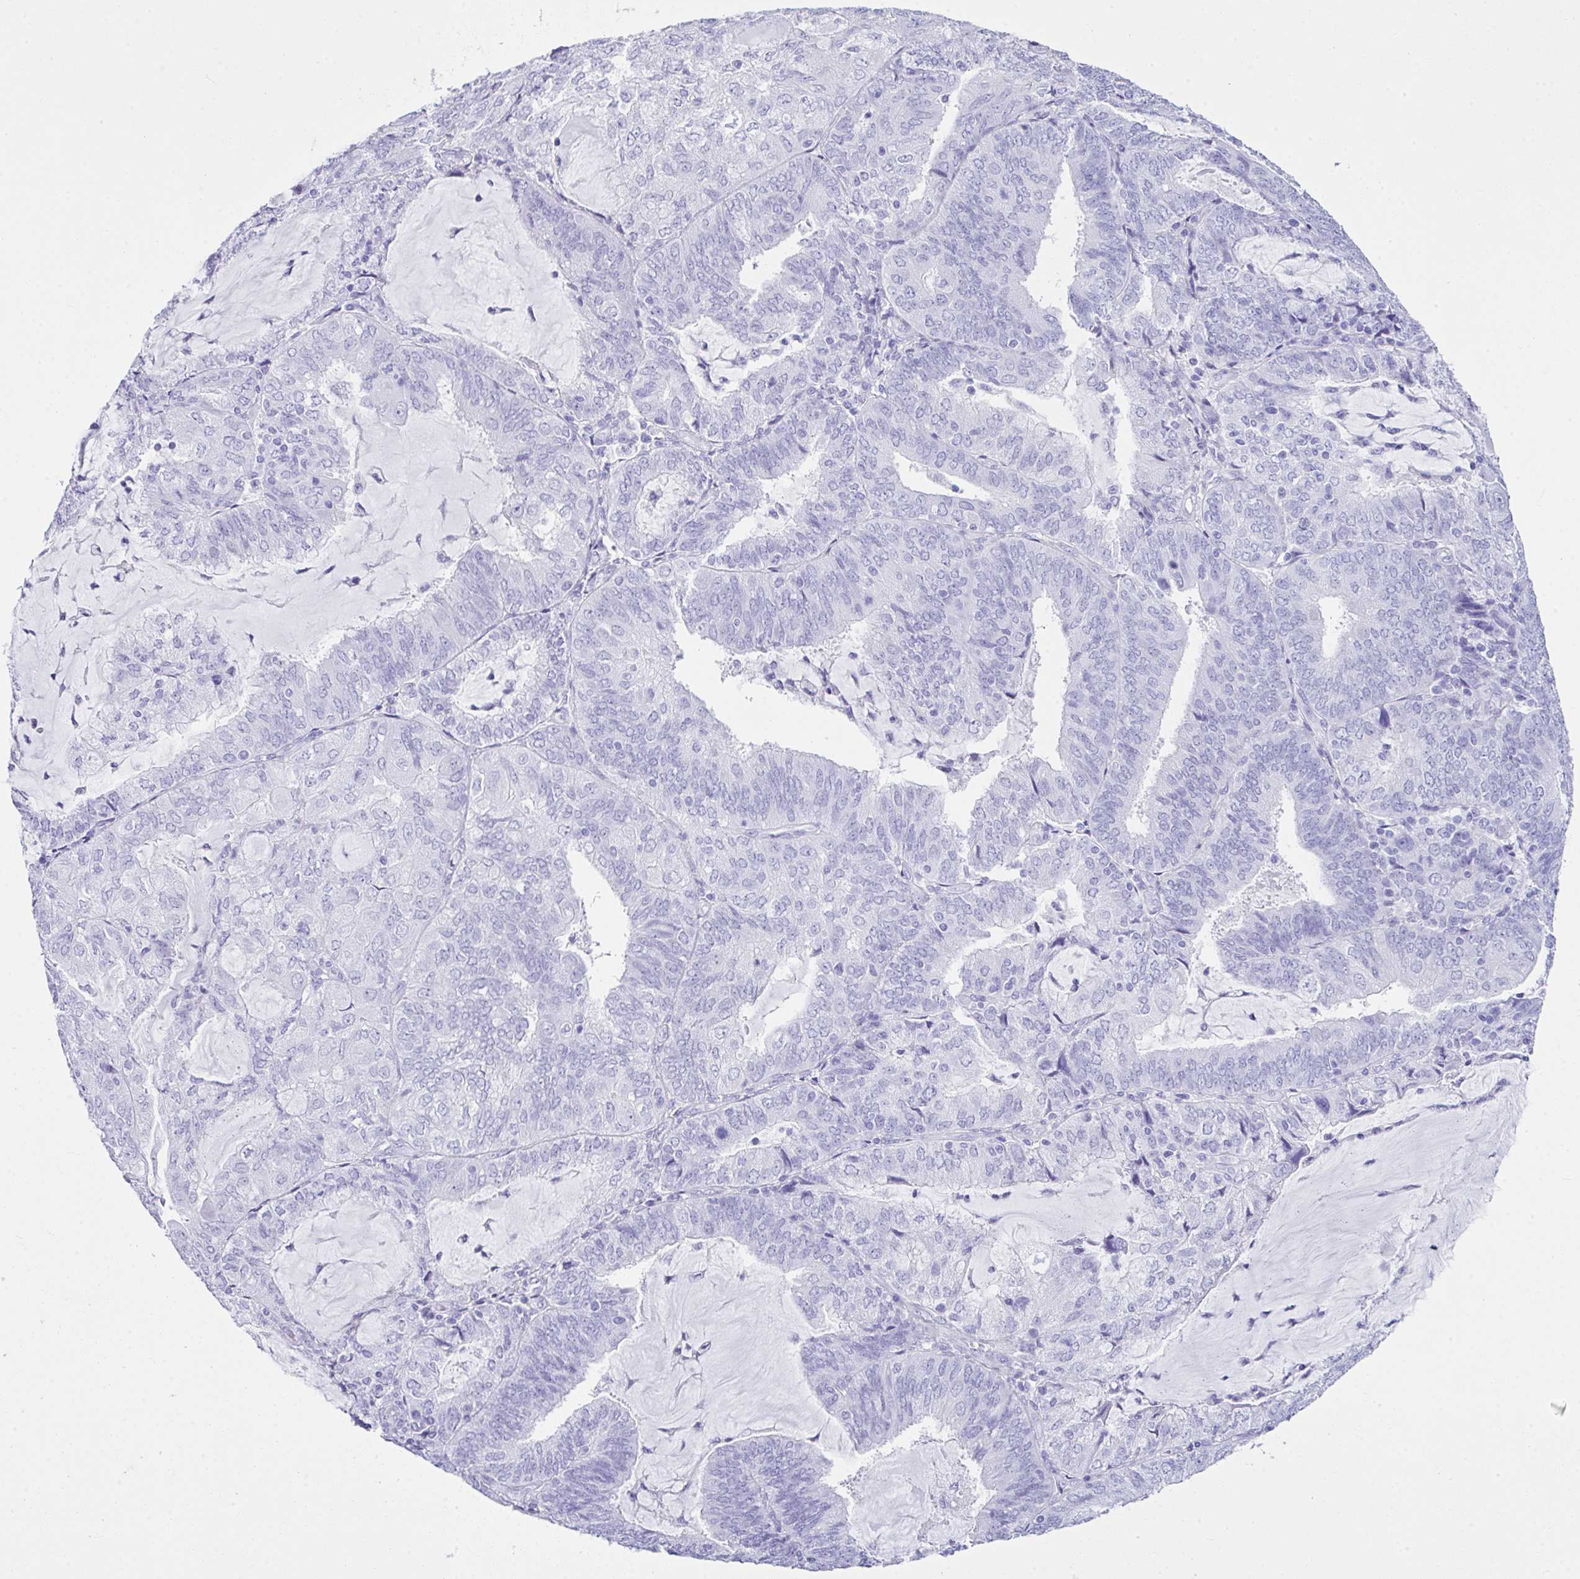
{"staining": {"intensity": "negative", "quantity": "none", "location": "none"}, "tissue": "endometrial cancer", "cell_type": "Tumor cells", "image_type": "cancer", "snomed": [{"axis": "morphology", "description": "Adenocarcinoma, NOS"}, {"axis": "topography", "description": "Endometrium"}], "caption": "Immunohistochemical staining of human endometrial adenocarcinoma demonstrates no significant staining in tumor cells.", "gene": "LGALS4", "patient": {"sex": "female", "age": 81}}